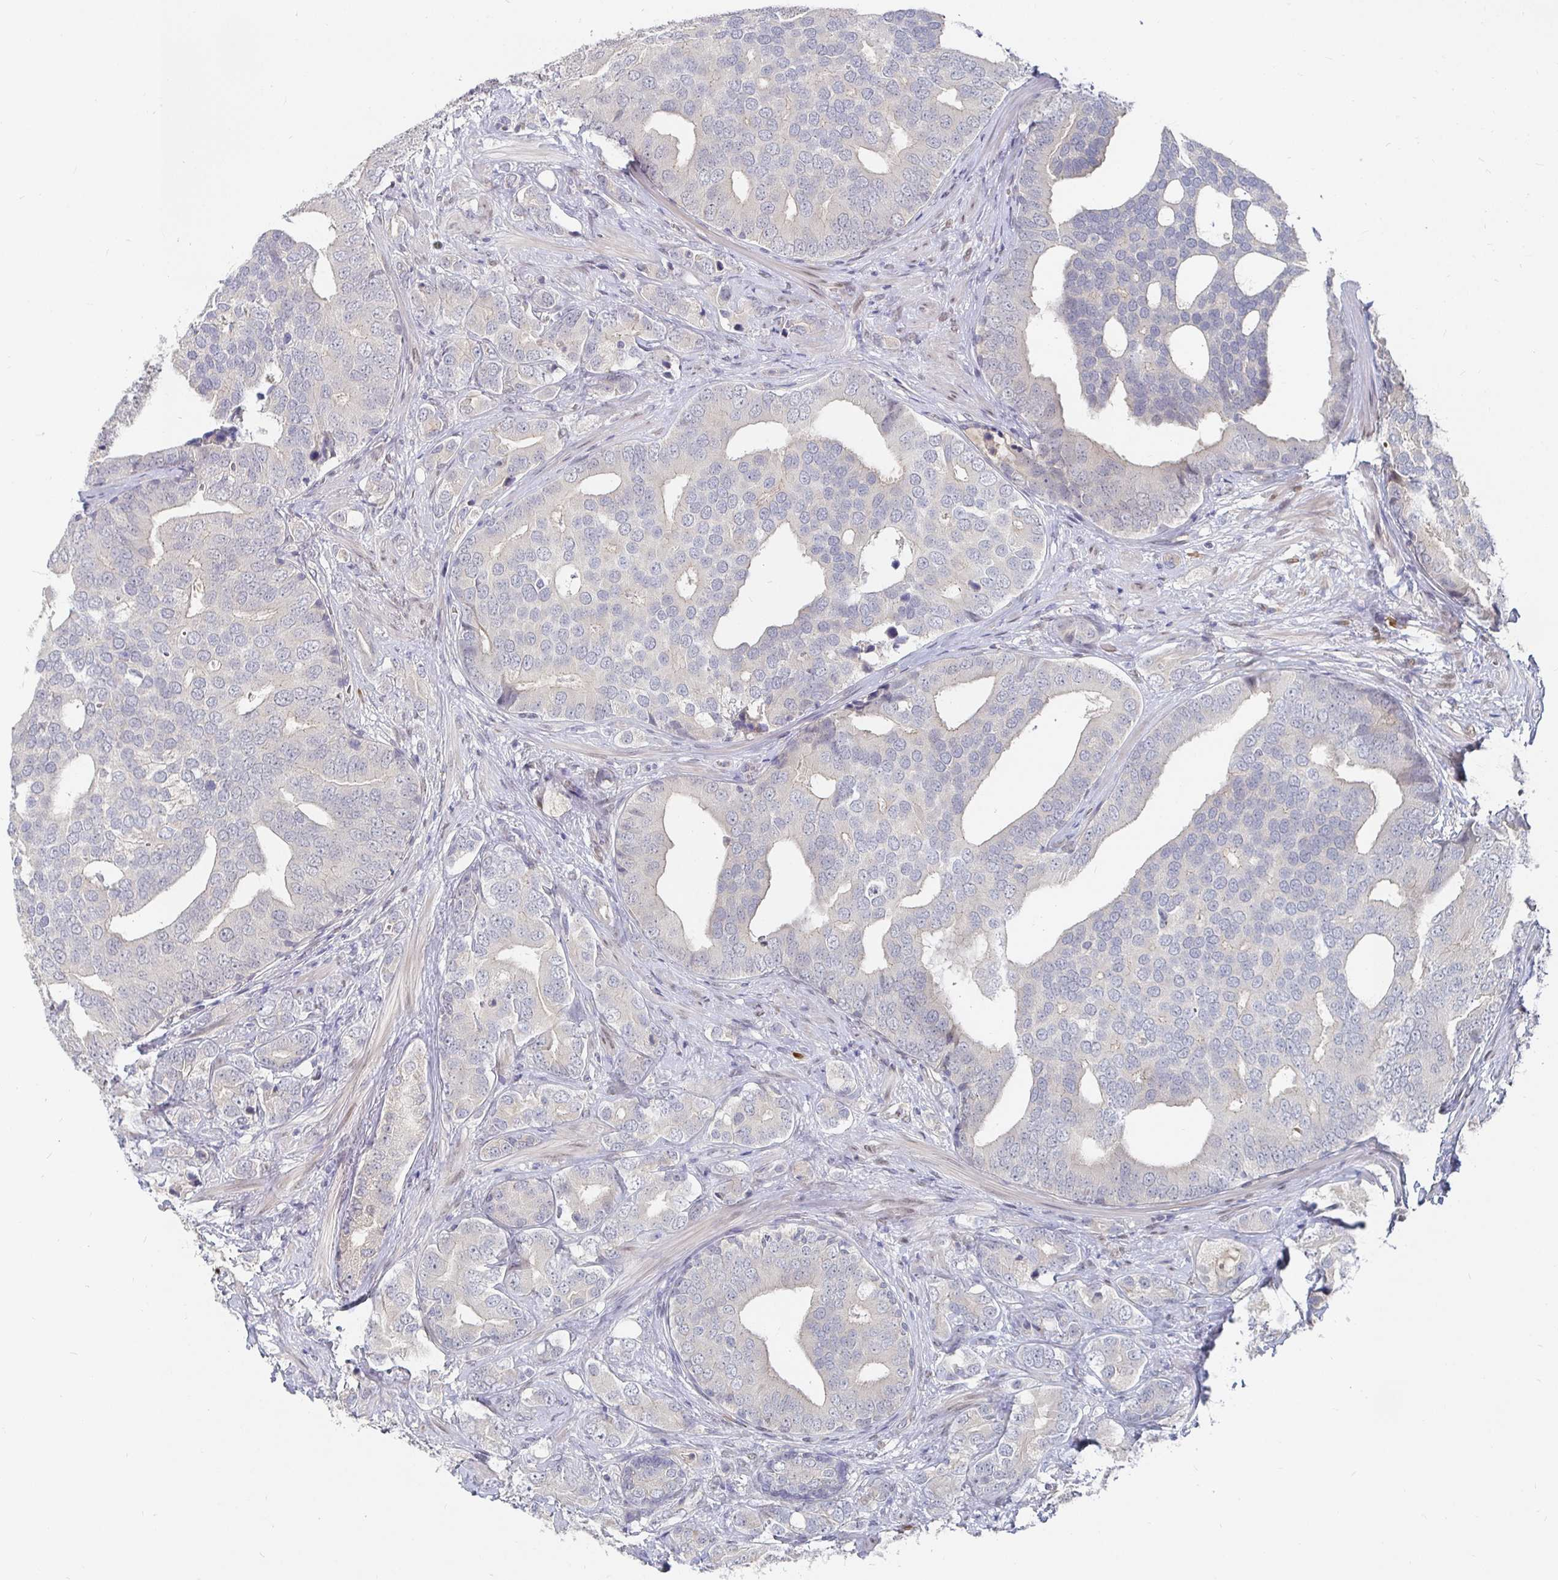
{"staining": {"intensity": "negative", "quantity": "none", "location": "none"}, "tissue": "prostate cancer", "cell_type": "Tumor cells", "image_type": "cancer", "snomed": [{"axis": "morphology", "description": "Adenocarcinoma, High grade"}, {"axis": "topography", "description": "Prostate"}], "caption": "IHC histopathology image of neoplastic tissue: human prostate adenocarcinoma (high-grade) stained with DAB reveals no significant protein positivity in tumor cells.", "gene": "MEIS1", "patient": {"sex": "male", "age": 62}}